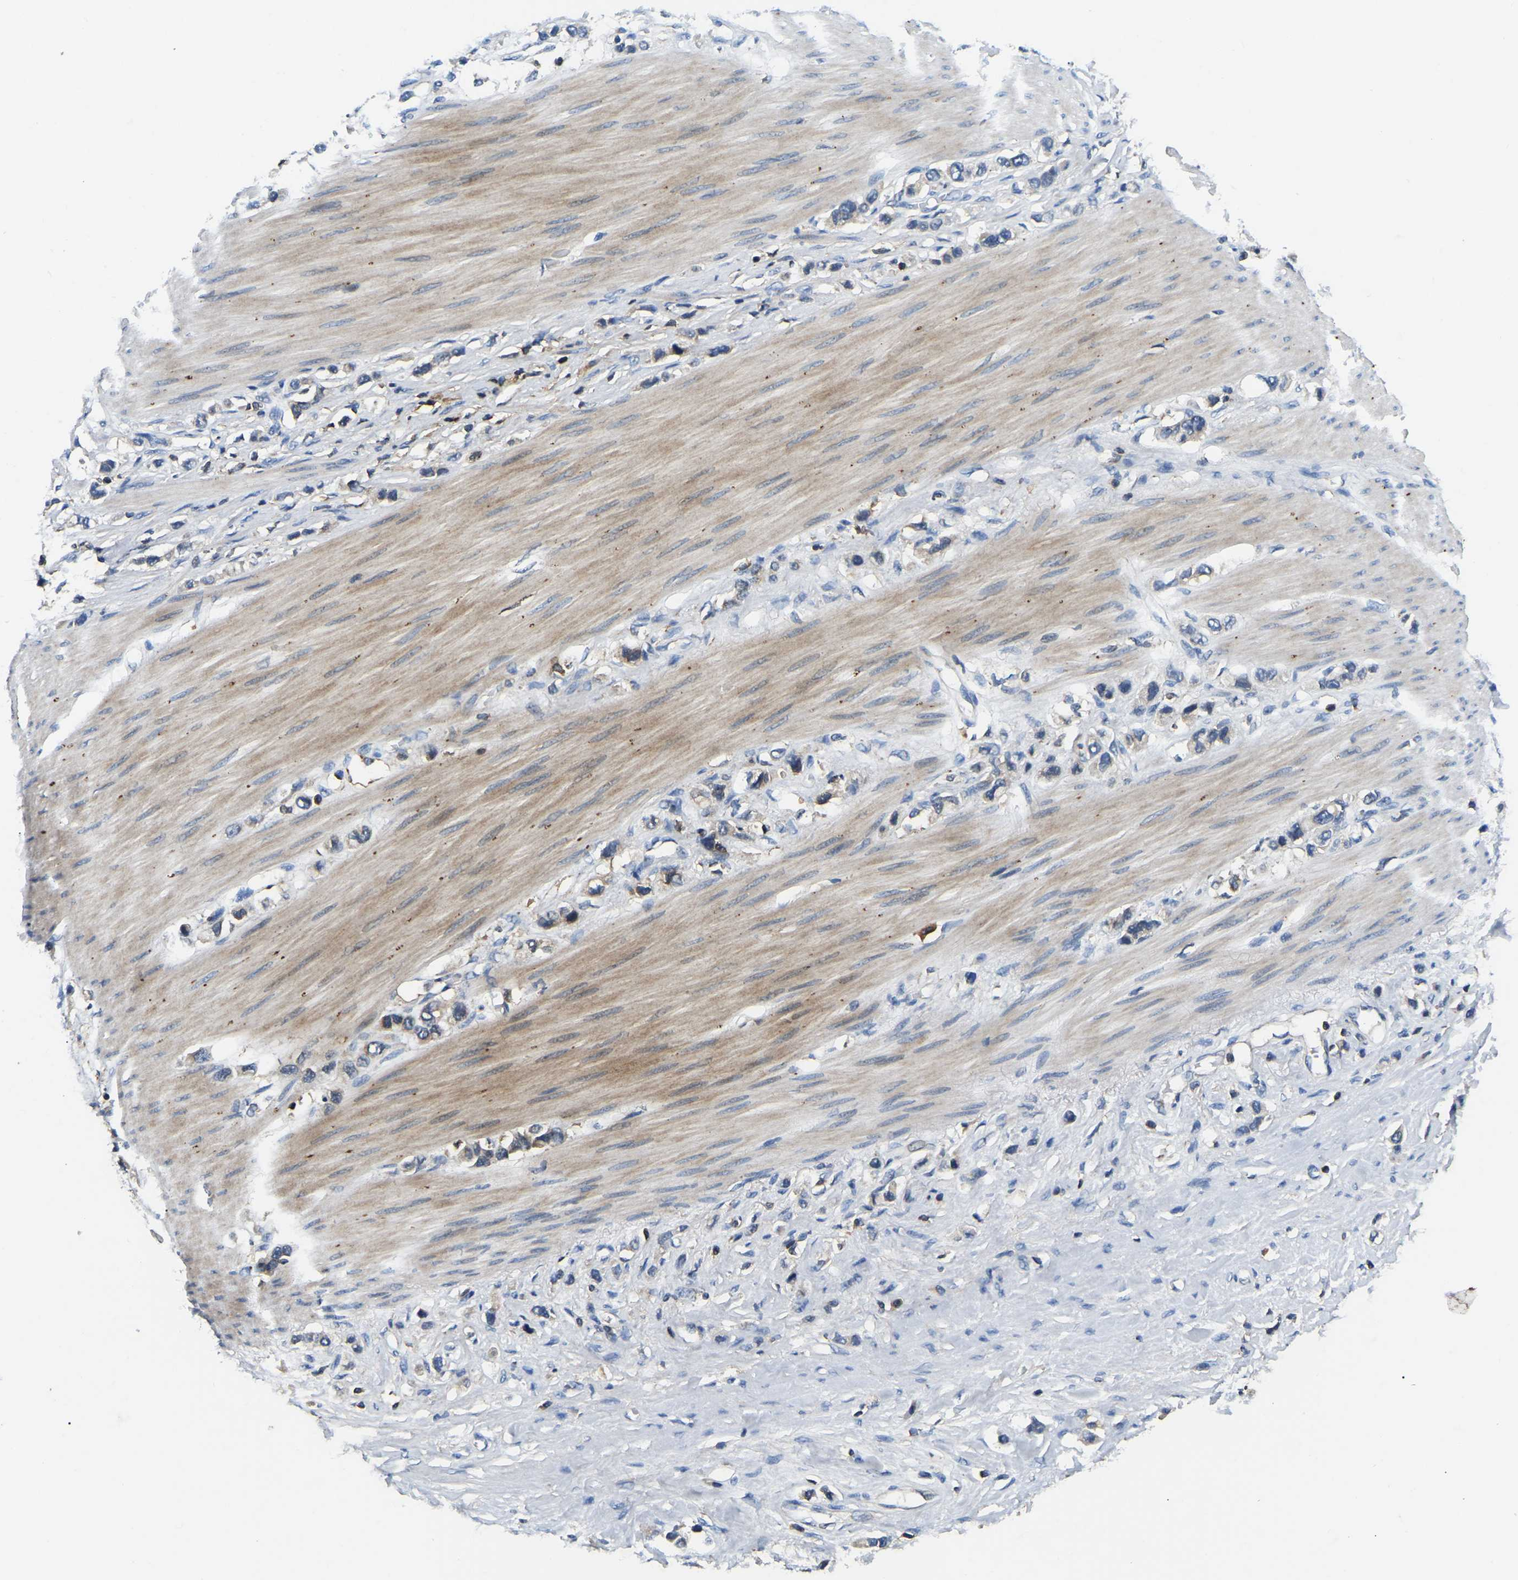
{"staining": {"intensity": "weak", "quantity": "<25%", "location": "cytoplasmic/membranous"}, "tissue": "stomach cancer", "cell_type": "Tumor cells", "image_type": "cancer", "snomed": [{"axis": "morphology", "description": "Adenocarcinoma, NOS"}, {"axis": "topography", "description": "Stomach"}], "caption": "Immunohistochemical staining of human stomach cancer reveals no significant staining in tumor cells.", "gene": "SMPD2", "patient": {"sex": "female", "age": 65}}